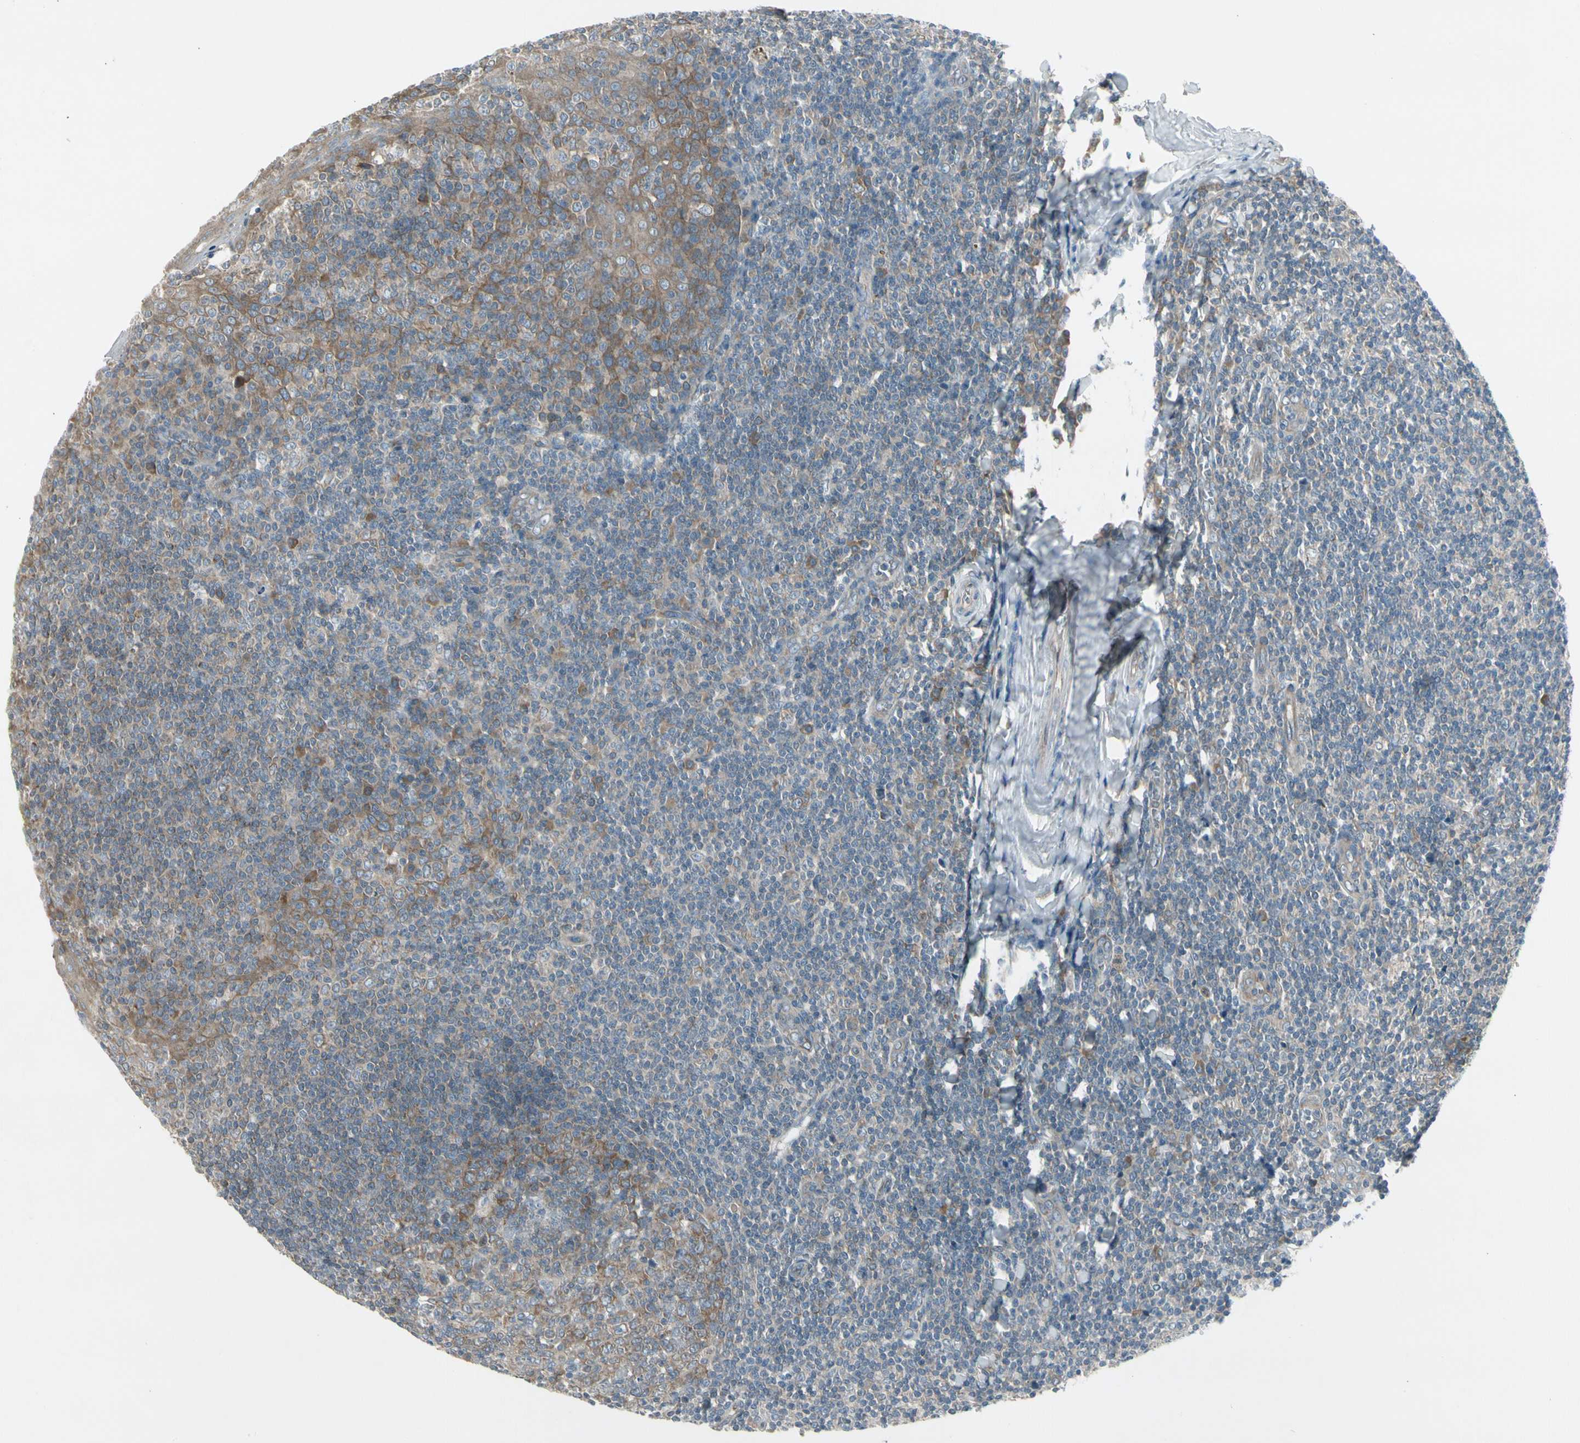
{"staining": {"intensity": "moderate", "quantity": ">75%", "location": "cytoplasmic/membranous"}, "tissue": "tonsil", "cell_type": "Germinal center cells", "image_type": "normal", "snomed": [{"axis": "morphology", "description": "Normal tissue, NOS"}, {"axis": "topography", "description": "Tonsil"}], "caption": "IHC staining of unremarkable tonsil, which shows medium levels of moderate cytoplasmic/membranous expression in about >75% of germinal center cells indicating moderate cytoplasmic/membranous protein expression. The staining was performed using DAB (3,3'-diaminobenzidine) (brown) for protein detection and nuclei were counterstained in hematoxylin (blue).", "gene": "PANK2", "patient": {"sex": "male", "age": 31}}